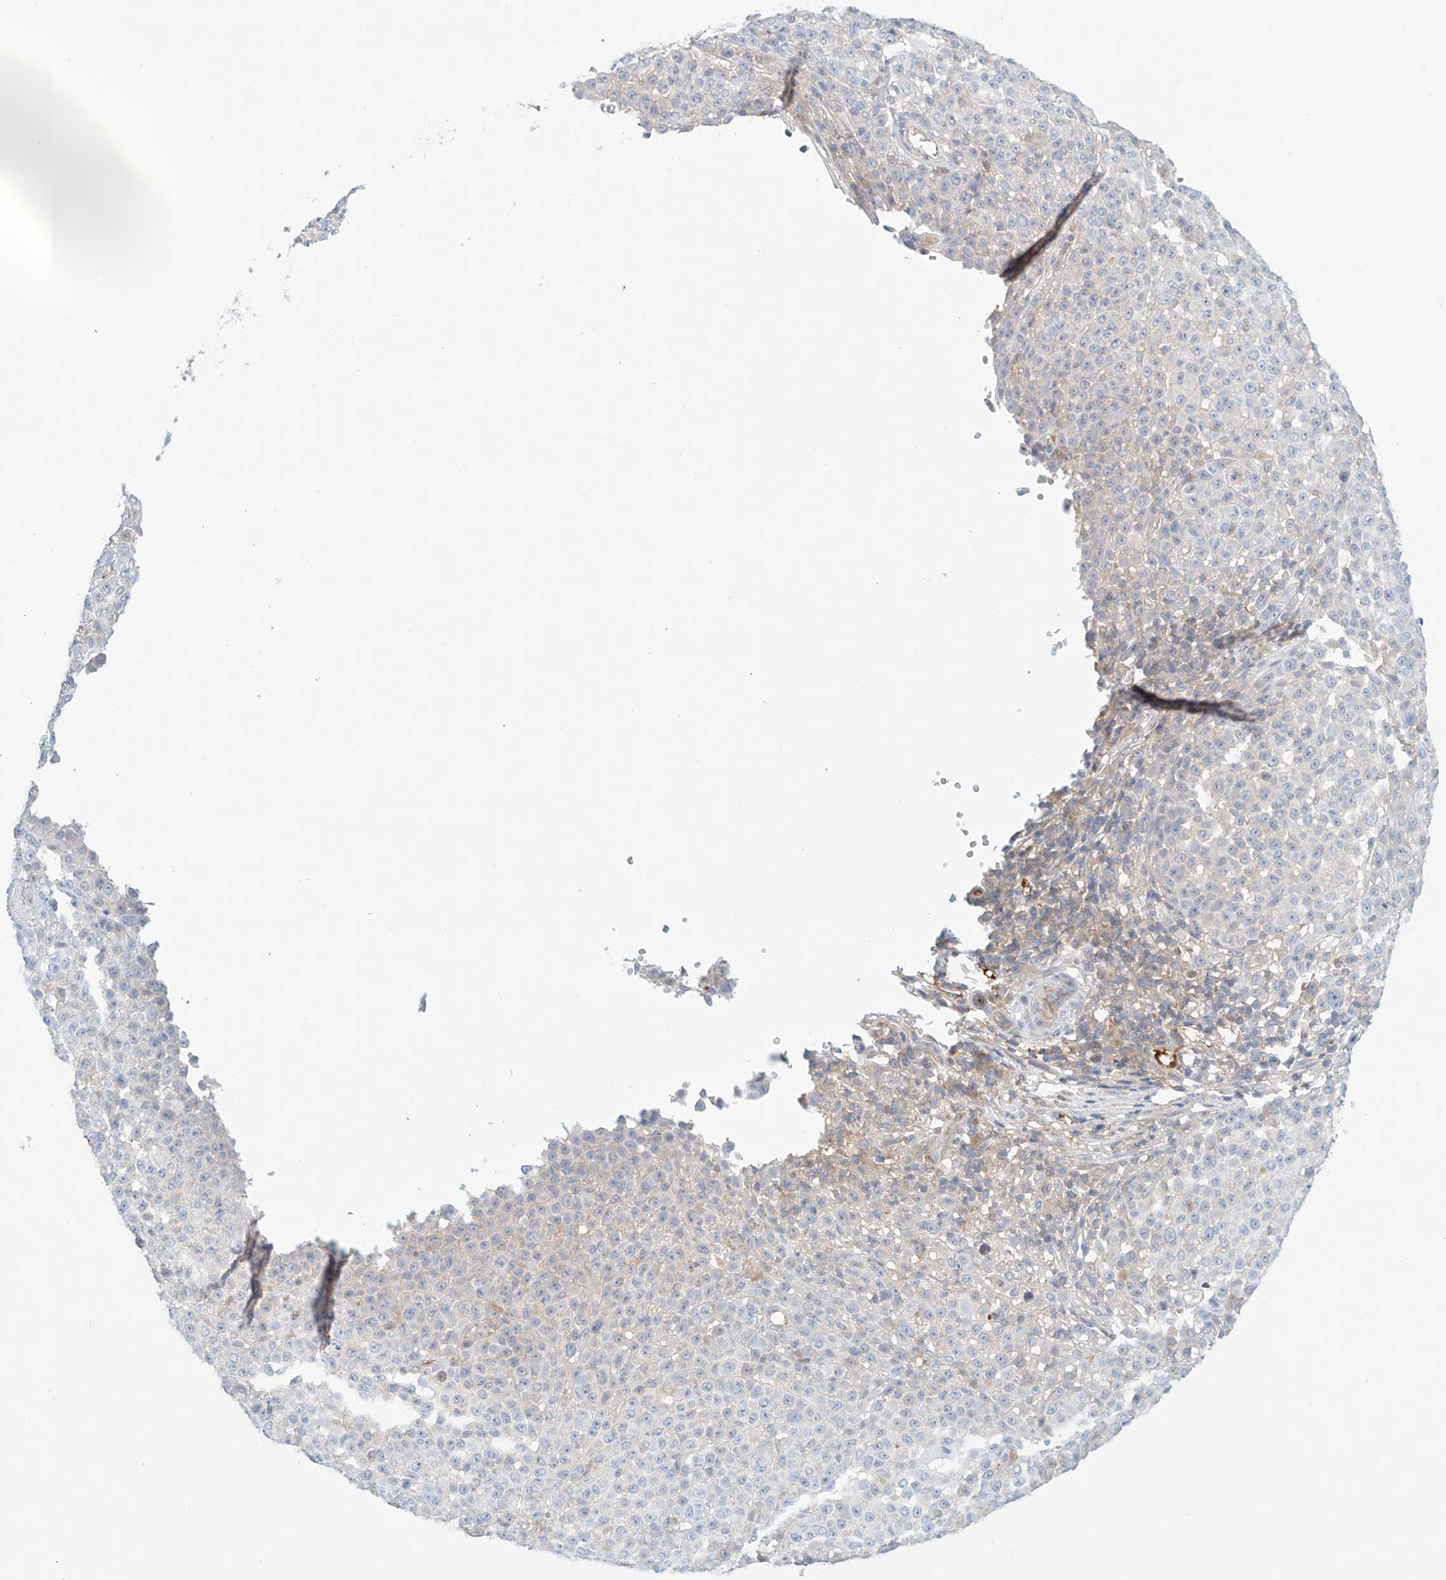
{"staining": {"intensity": "negative", "quantity": "none", "location": "none"}, "tissue": "melanoma", "cell_type": "Tumor cells", "image_type": "cancer", "snomed": [{"axis": "morphology", "description": "Malignant melanoma, NOS"}, {"axis": "topography", "description": "Skin"}], "caption": "Immunohistochemical staining of malignant melanoma displays no significant expression in tumor cells. (Brightfield microscopy of DAB IHC at high magnification).", "gene": "PGGT1B", "patient": {"sex": "female", "age": 94}}